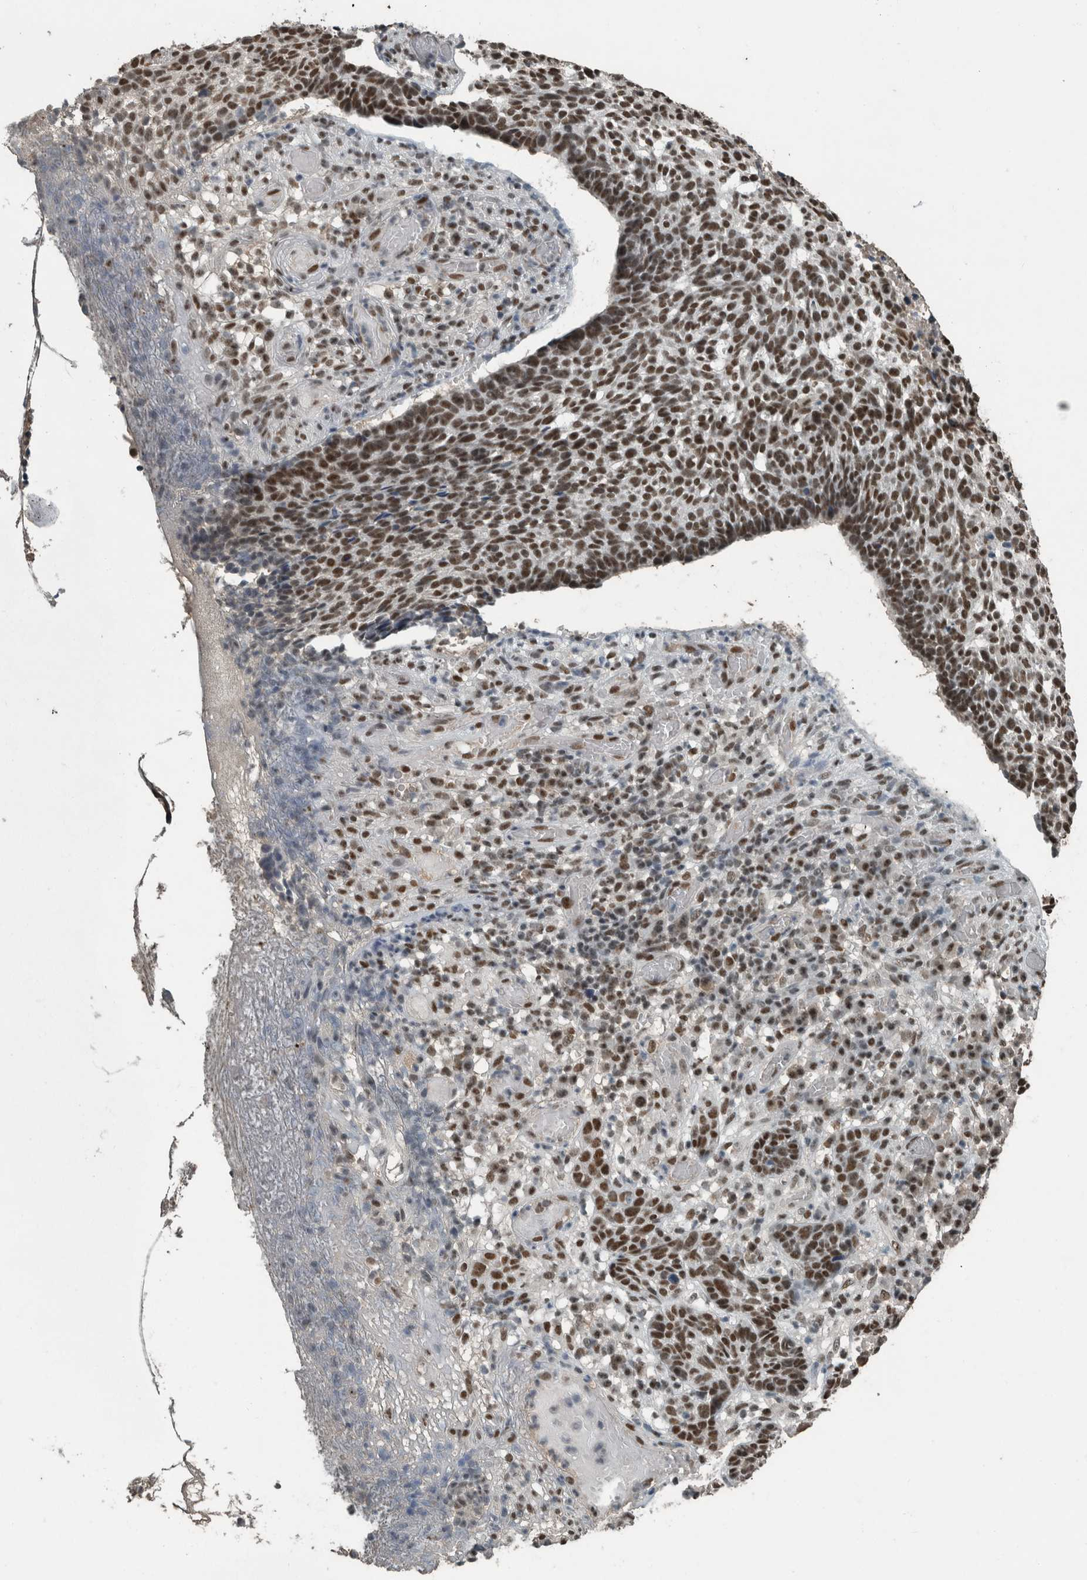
{"staining": {"intensity": "strong", "quantity": ">75%", "location": "nuclear"}, "tissue": "skin cancer", "cell_type": "Tumor cells", "image_type": "cancer", "snomed": [{"axis": "morphology", "description": "Basal cell carcinoma"}, {"axis": "topography", "description": "Skin"}], "caption": "Skin cancer (basal cell carcinoma) tissue displays strong nuclear staining in about >75% of tumor cells, visualized by immunohistochemistry. Nuclei are stained in blue.", "gene": "ZNF24", "patient": {"sex": "male", "age": 85}}